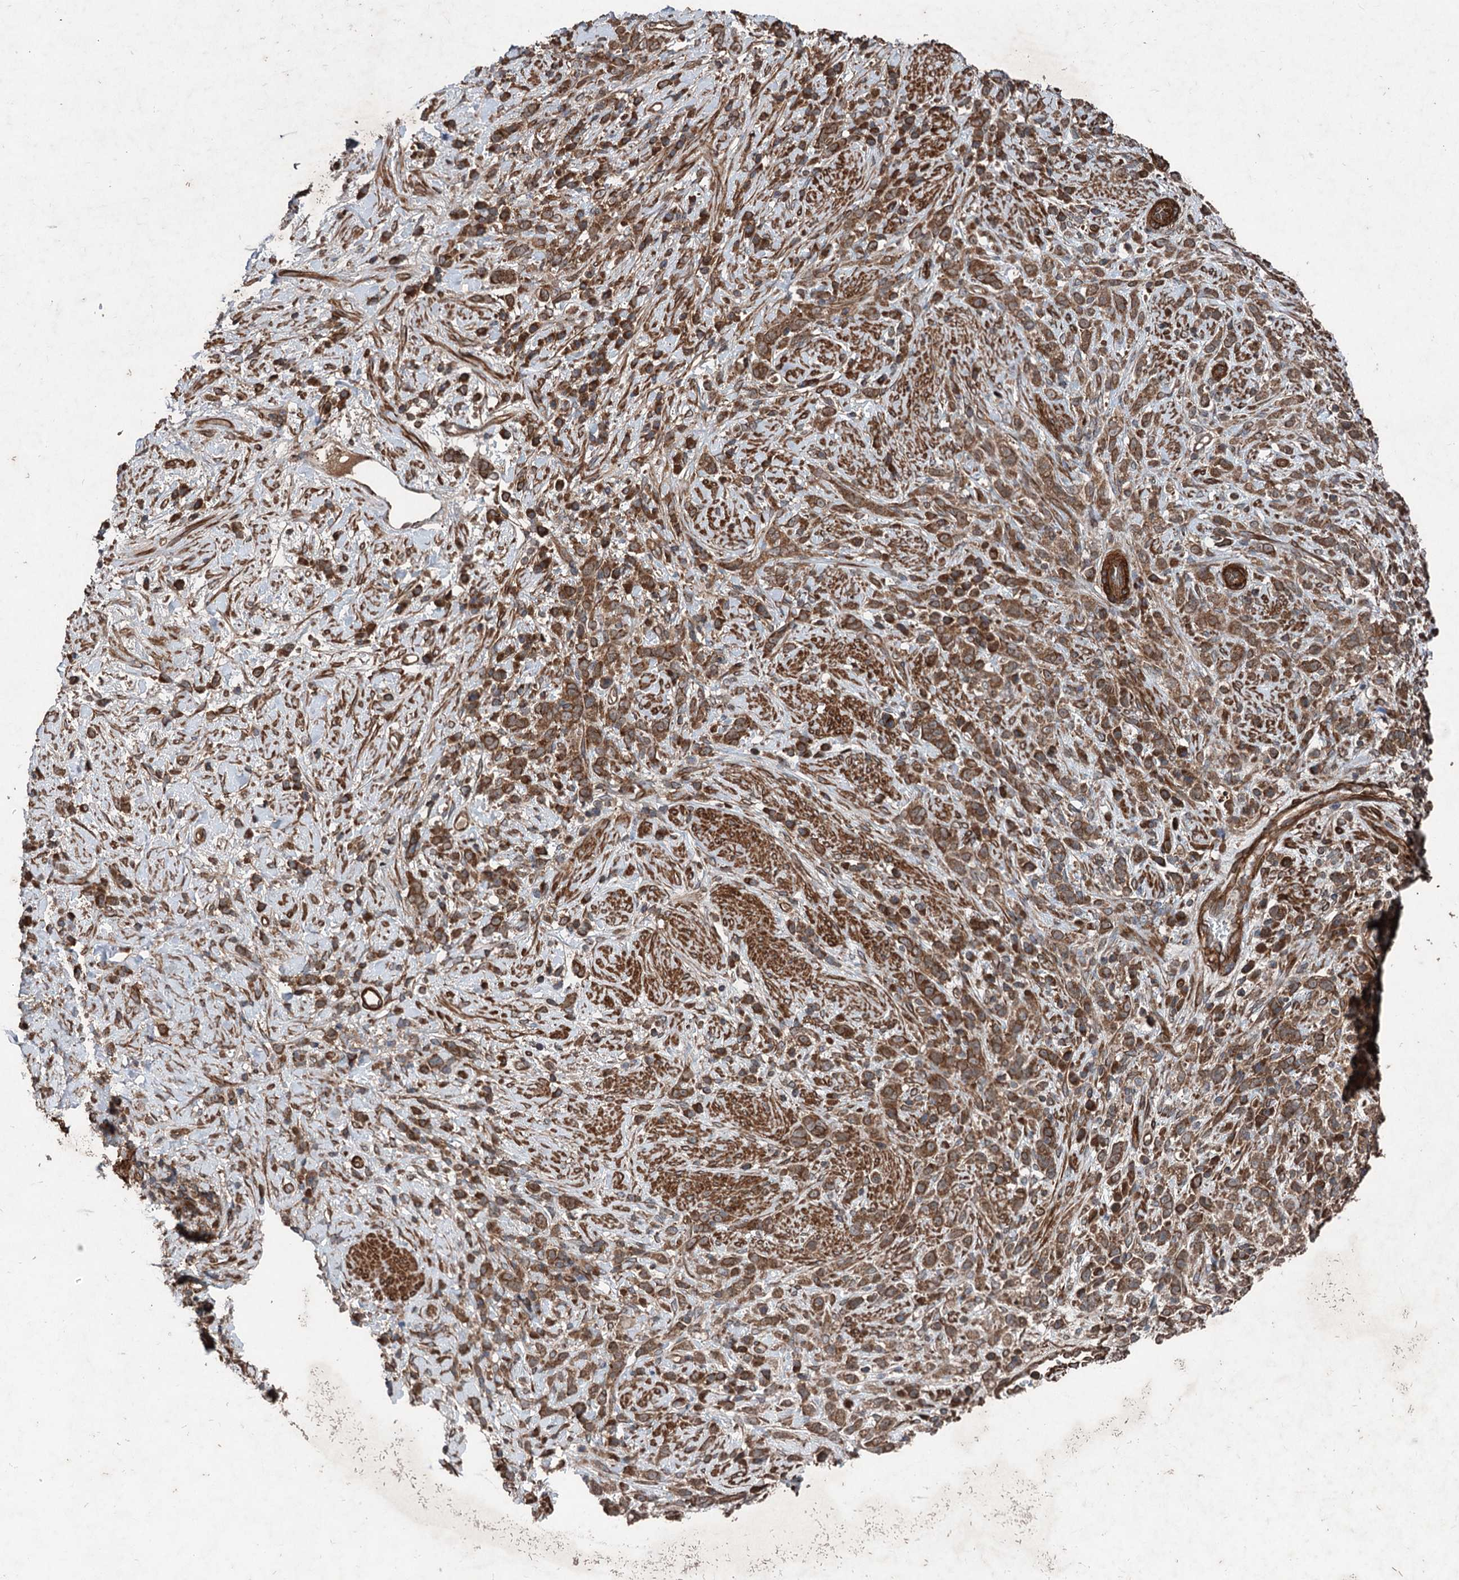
{"staining": {"intensity": "moderate", "quantity": ">75%", "location": "cytoplasmic/membranous"}, "tissue": "stomach cancer", "cell_type": "Tumor cells", "image_type": "cancer", "snomed": [{"axis": "morphology", "description": "Adenocarcinoma, NOS"}, {"axis": "topography", "description": "Stomach"}], "caption": "High-magnification brightfield microscopy of stomach cancer (adenocarcinoma) stained with DAB (3,3'-diaminobenzidine) (brown) and counterstained with hematoxylin (blue). tumor cells exhibit moderate cytoplasmic/membranous staining is seen in about>75% of cells. (DAB = brown stain, brightfield microscopy at high magnification).", "gene": "RNF214", "patient": {"sex": "female", "age": 60}}